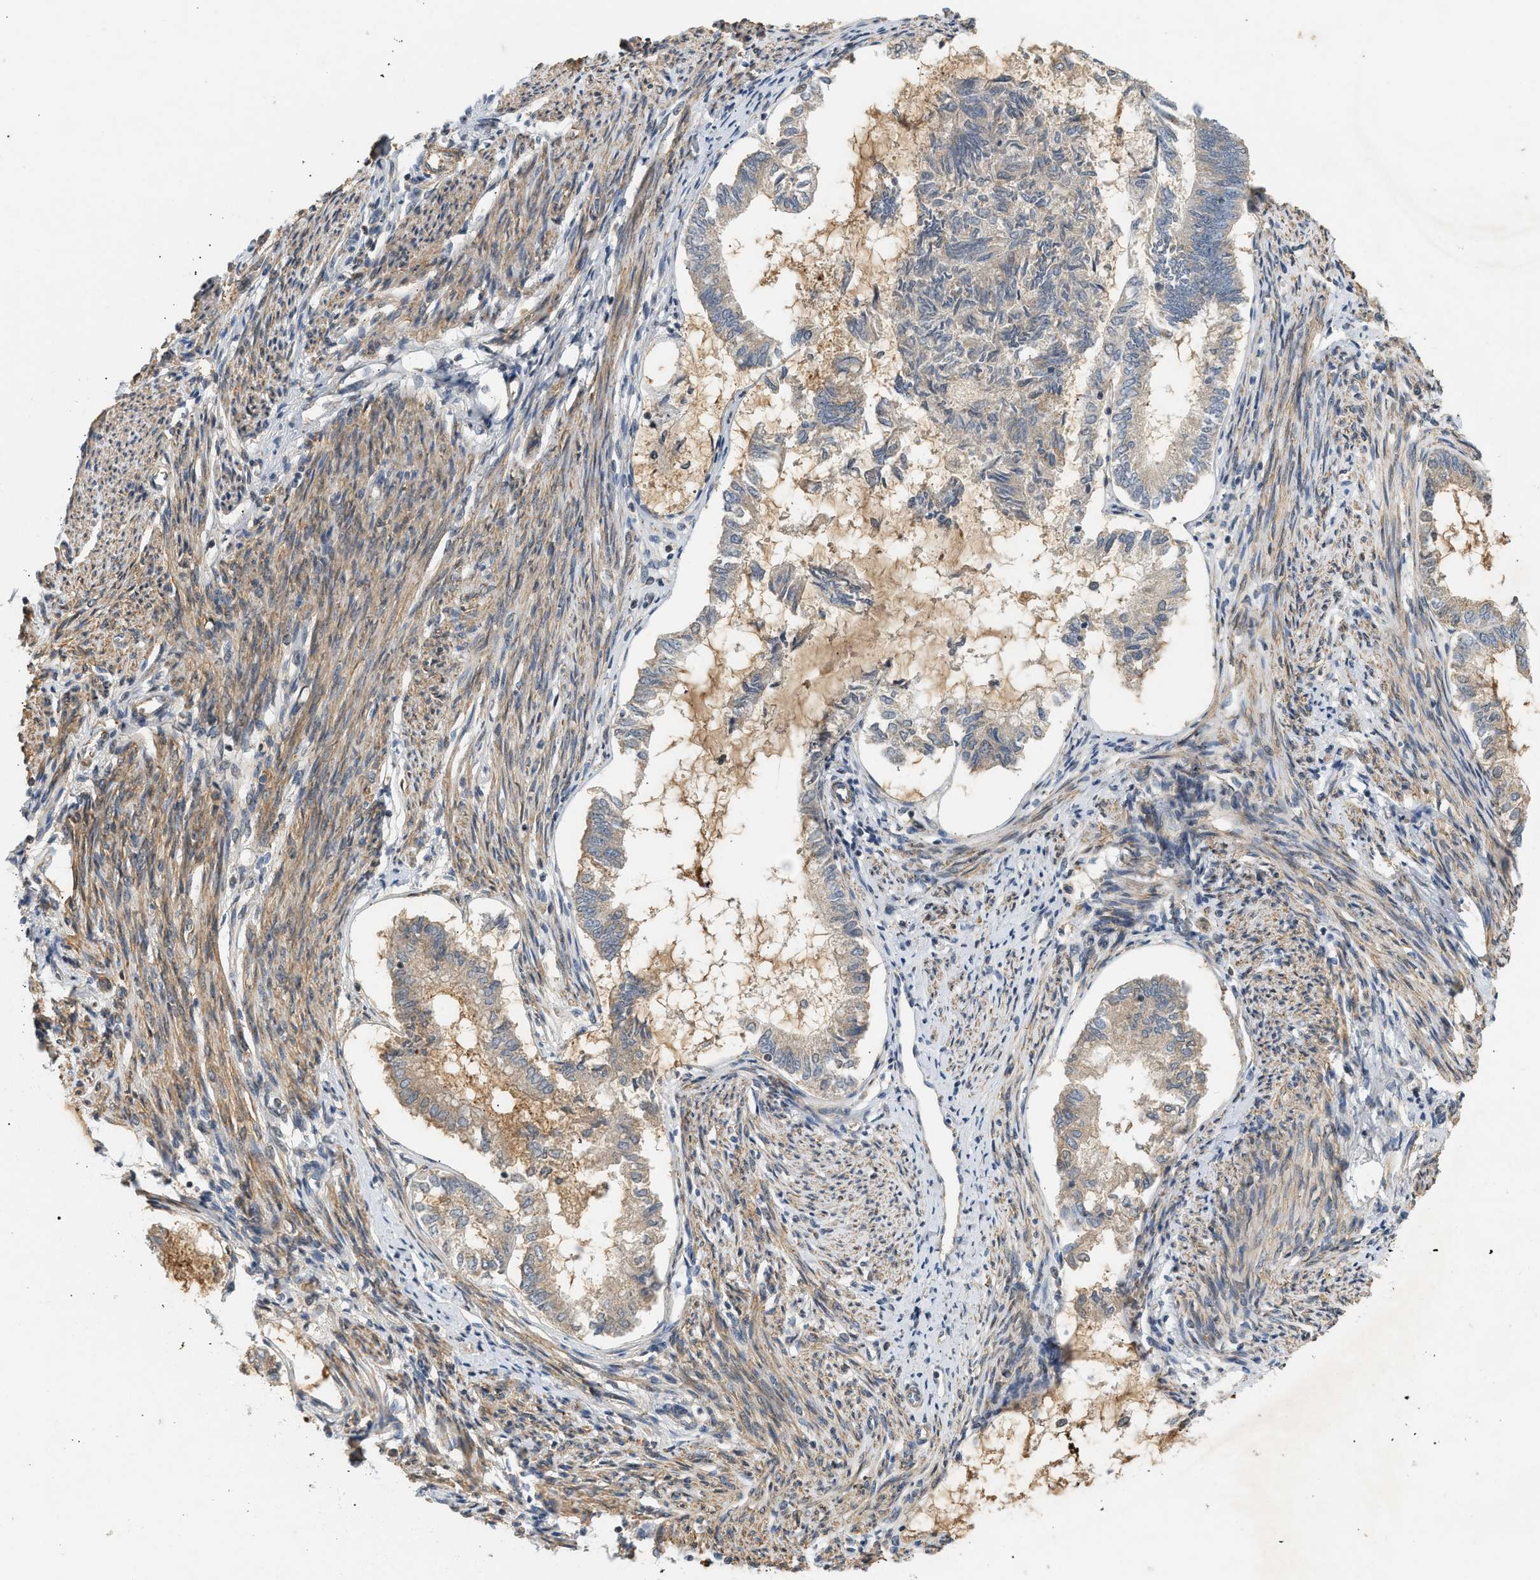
{"staining": {"intensity": "weak", "quantity": ">75%", "location": "cytoplasmic/membranous"}, "tissue": "endometrial cancer", "cell_type": "Tumor cells", "image_type": "cancer", "snomed": [{"axis": "morphology", "description": "Adenocarcinoma, NOS"}, {"axis": "topography", "description": "Endometrium"}], "caption": "High-magnification brightfield microscopy of endometrial cancer stained with DAB (3,3'-diaminobenzidine) (brown) and counterstained with hematoxylin (blue). tumor cells exhibit weak cytoplasmic/membranous staining is seen in about>75% of cells.", "gene": "F8", "patient": {"sex": "female", "age": 86}}